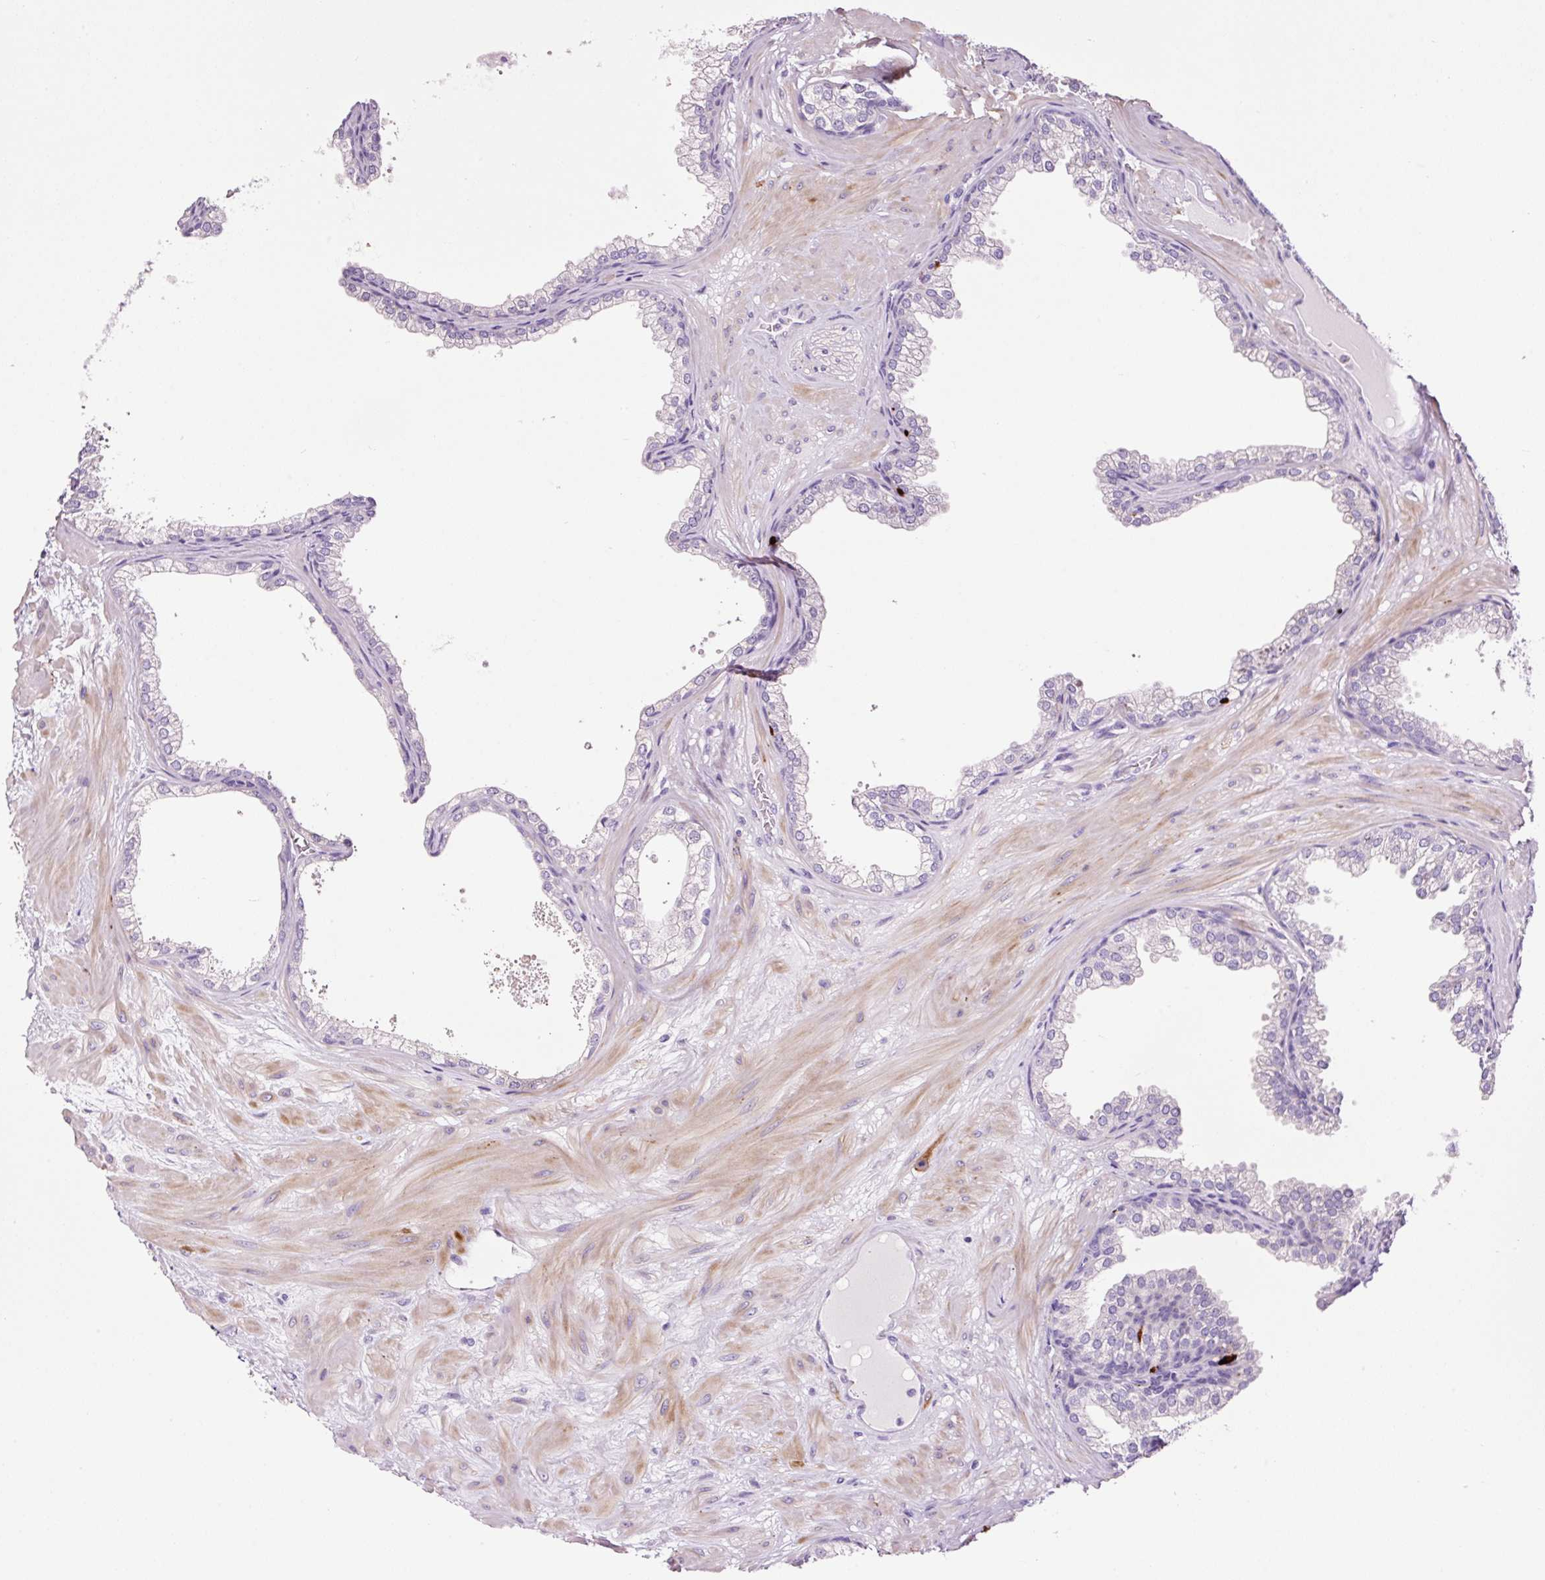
{"staining": {"intensity": "negative", "quantity": "none", "location": "none"}, "tissue": "prostate", "cell_type": "Glandular cells", "image_type": "normal", "snomed": [{"axis": "morphology", "description": "Normal tissue, NOS"}, {"axis": "topography", "description": "Prostate"}], "caption": "IHC micrograph of benign prostate: prostate stained with DAB demonstrates no significant protein expression in glandular cells.", "gene": "PAM", "patient": {"sex": "male", "age": 37}}